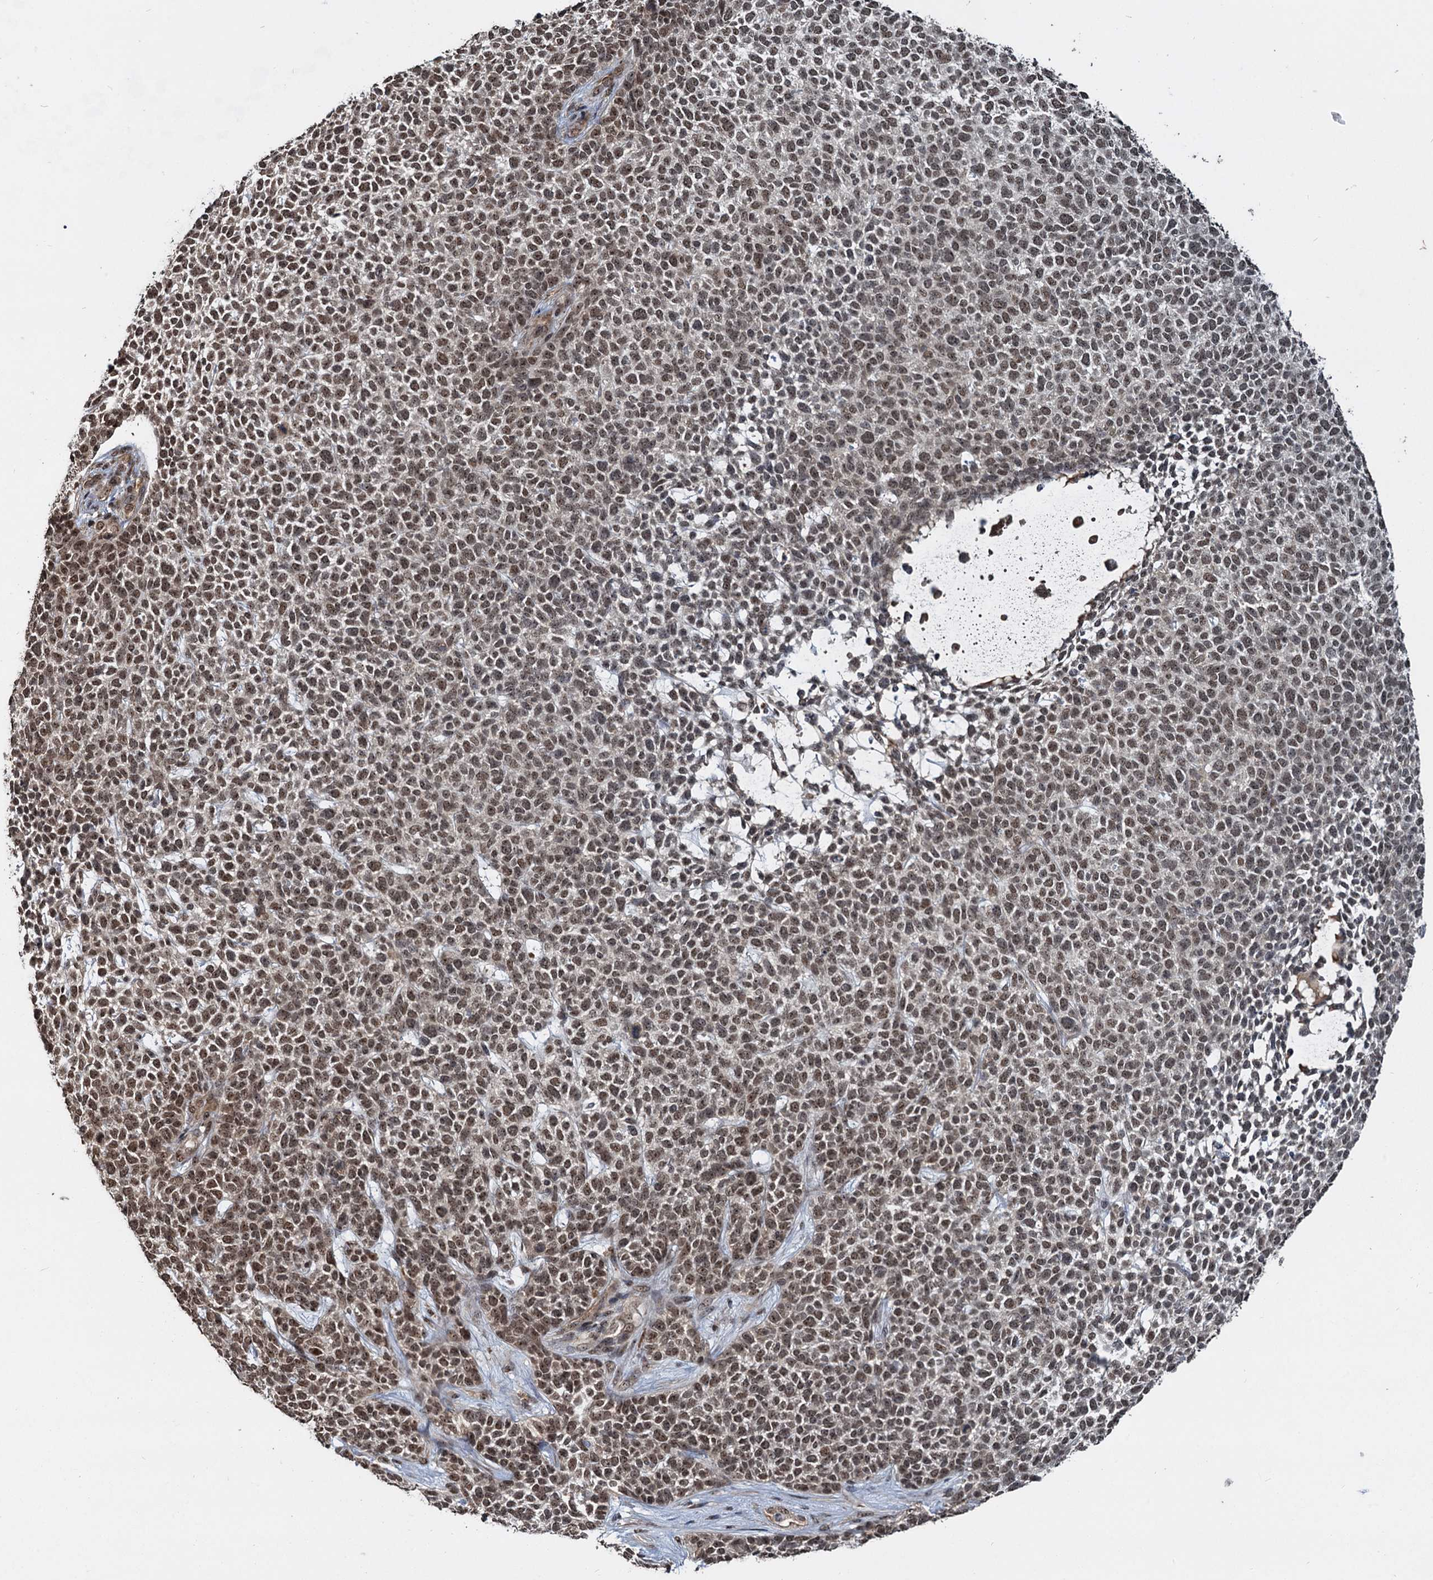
{"staining": {"intensity": "weak", "quantity": "25%-75%", "location": "nuclear"}, "tissue": "skin cancer", "cell_type": "Tumor cells", "image_type": "cancer", "snomed": [{"axis": "morphology", "description": "Basal cell carcinoma"}, {"axis": "topography", "description": "Skin"}], "caption": "Immunohistochemistry (IHC) image of neoplastic tissue: human skin cancer stained using immunohistochemistry shows low levels of weak protein expression localized specifically in the nuclear of tumor cells, appearing as a nuclear brown color.", "gene": "FAM216B", "patient": {"sex": "female", "age": 84}}